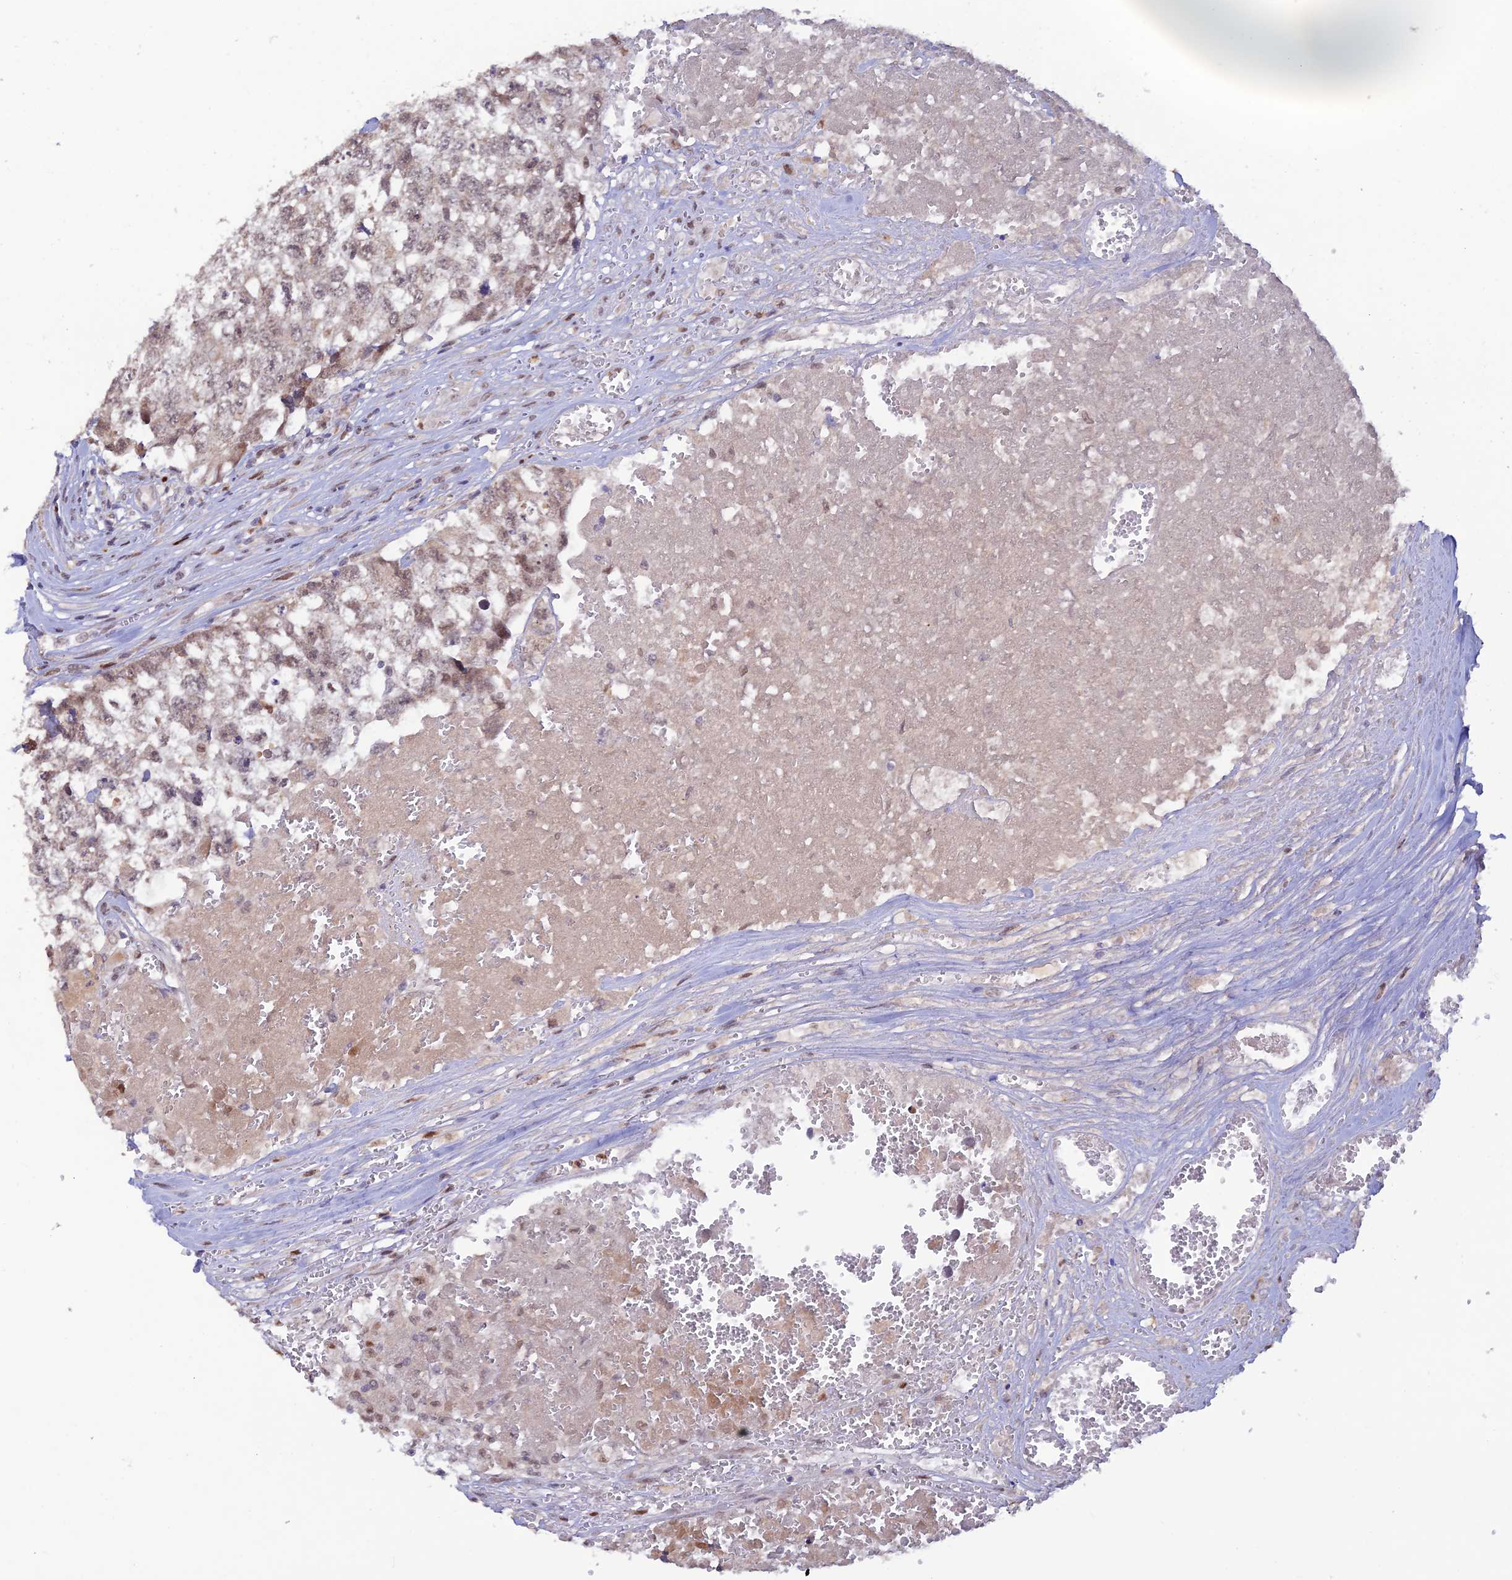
{"staining": {"intensity": "weak", "quantity": ">75%", "location": "nuclear"}, "tissue": "testis cancer", "cell_type": "Tumor cells", "image_type": "cancer", "snomed": [{"axis": "morphology", "description": "Seminoma, NOS"}, {"axis": "morphology", "description": "Carcinoma, Embryonal, NOS"}, {"axis": "topography", "description": "Testis"}], "caption": "About >75% of tumor cells in testis cancer reveal weak nuclear protein staining as visualized by brown immunohistochemical staining.", "gene": "FASTKD5", "patient": {"sex": "male", "age": 29}}